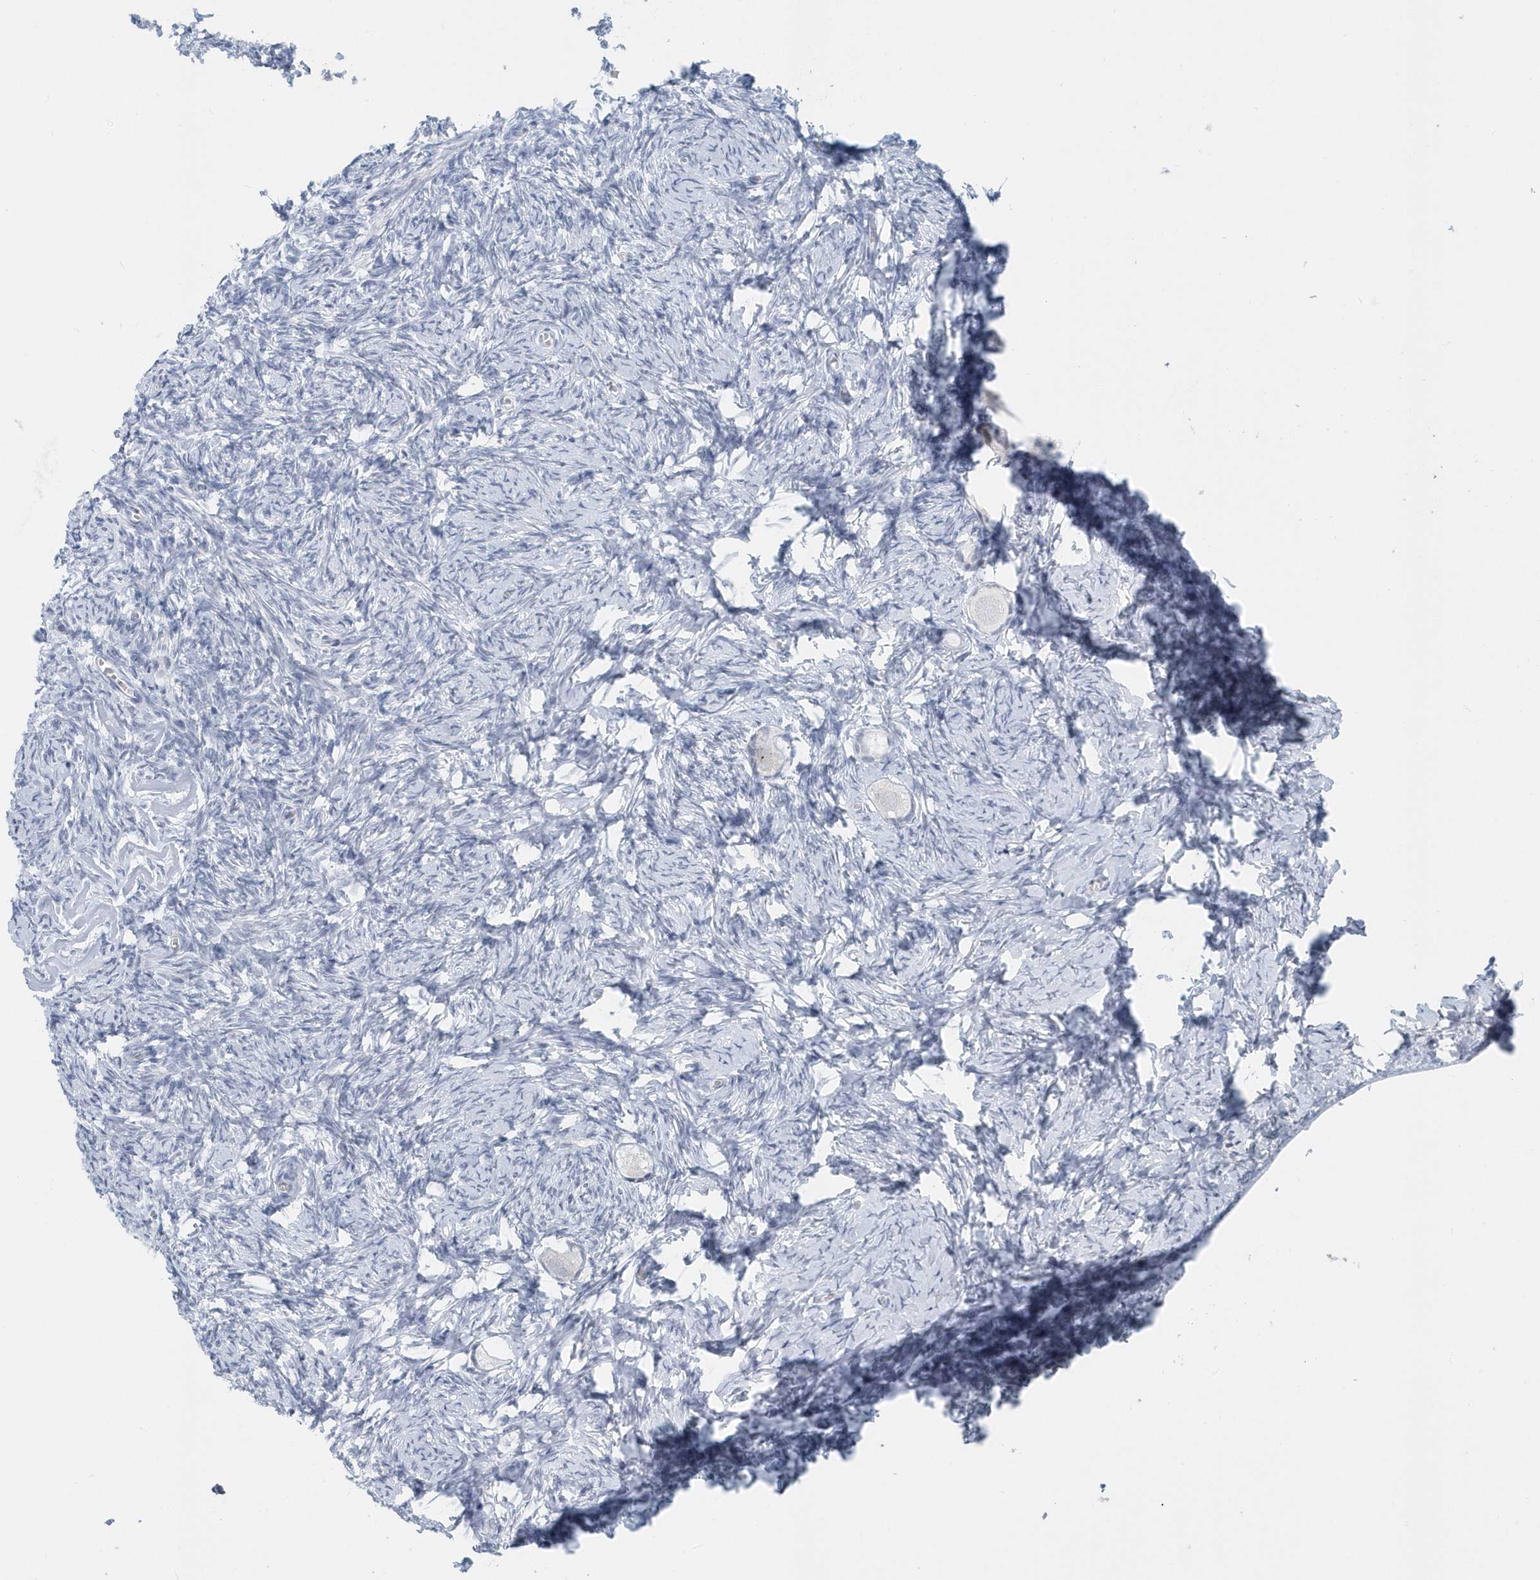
{"staining": {"intensity": "negative", "quantity": "none", "location": "none"}, "tissue": "ovary", "cell_type": "Follicle cells", "image_type": "normal", "snomed": [{"axis": "morphology", "description": "Normal tissue, NOS"}, {"axis": "topography", "description": "Ovary"}], "caption": "This is an IHC photomicrograph of normal human ovary. There is no expression in follicle cells.", "gene": "RPF2", "patient": {"sex": "female", "age": 27}}